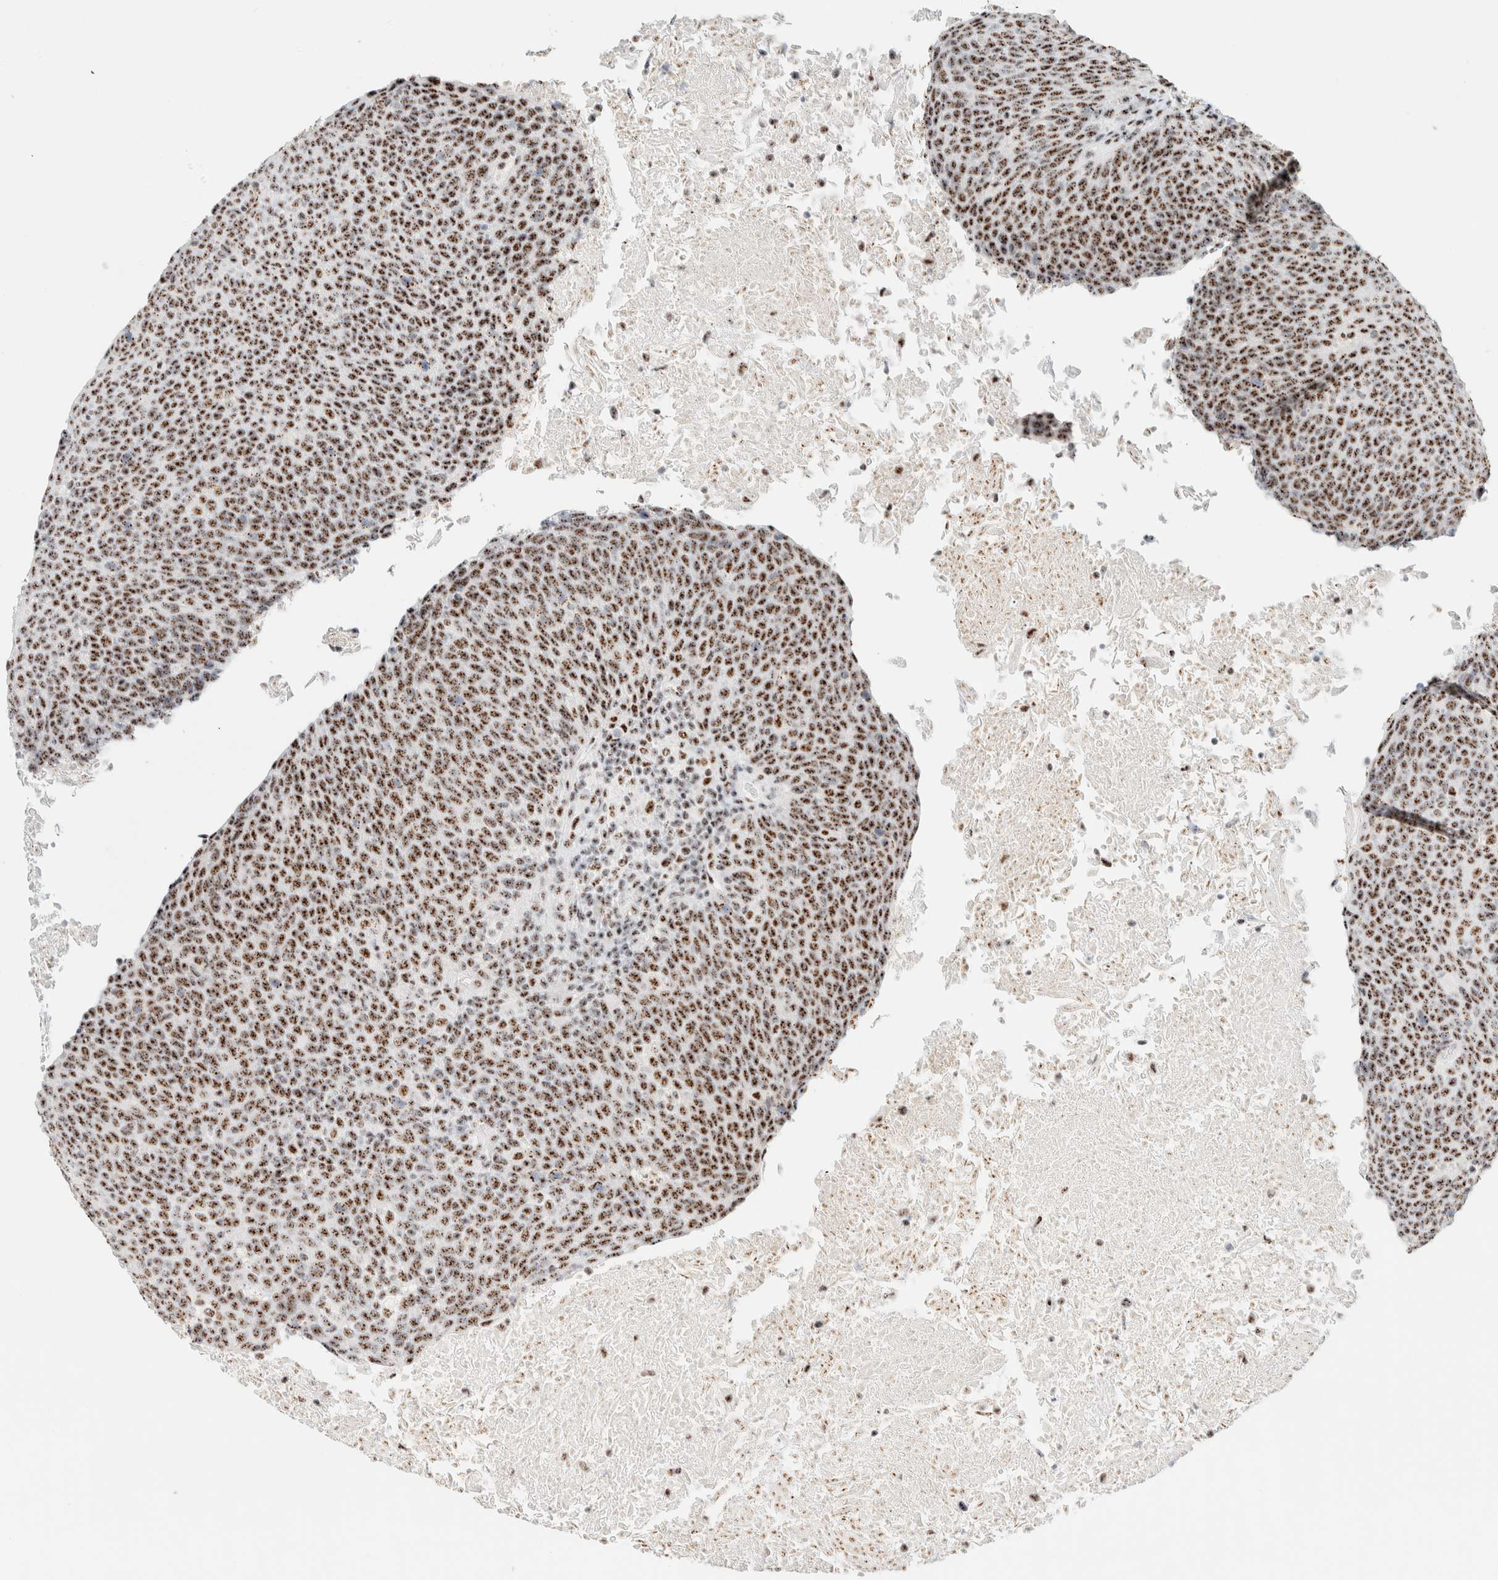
{"staining": {"intensity": "moderate", "quantity": ">75%", "location": "nuclear"}, "tissue": "head and neck cancer", "cell_type": "Tumor cells", "image_type": "cancer", "snomed": [{"axis": "morphology", "description": "Squamous cell carcinoma, NOS"}, {"axis": "morphology", "description": "Squamous cell carcinoma, metastatic, NOS"}, {"axis": "topography", "description": "Lymph node"}, {"axis": "topography", "description": "Head-Neck"}], "caption": "Moderate nuclear staining is present in about >75% of tumor cells in squamous cell carcinoma (head and neck).", "gene": "SON", "patient": {"sex": "male", "age": 62}}